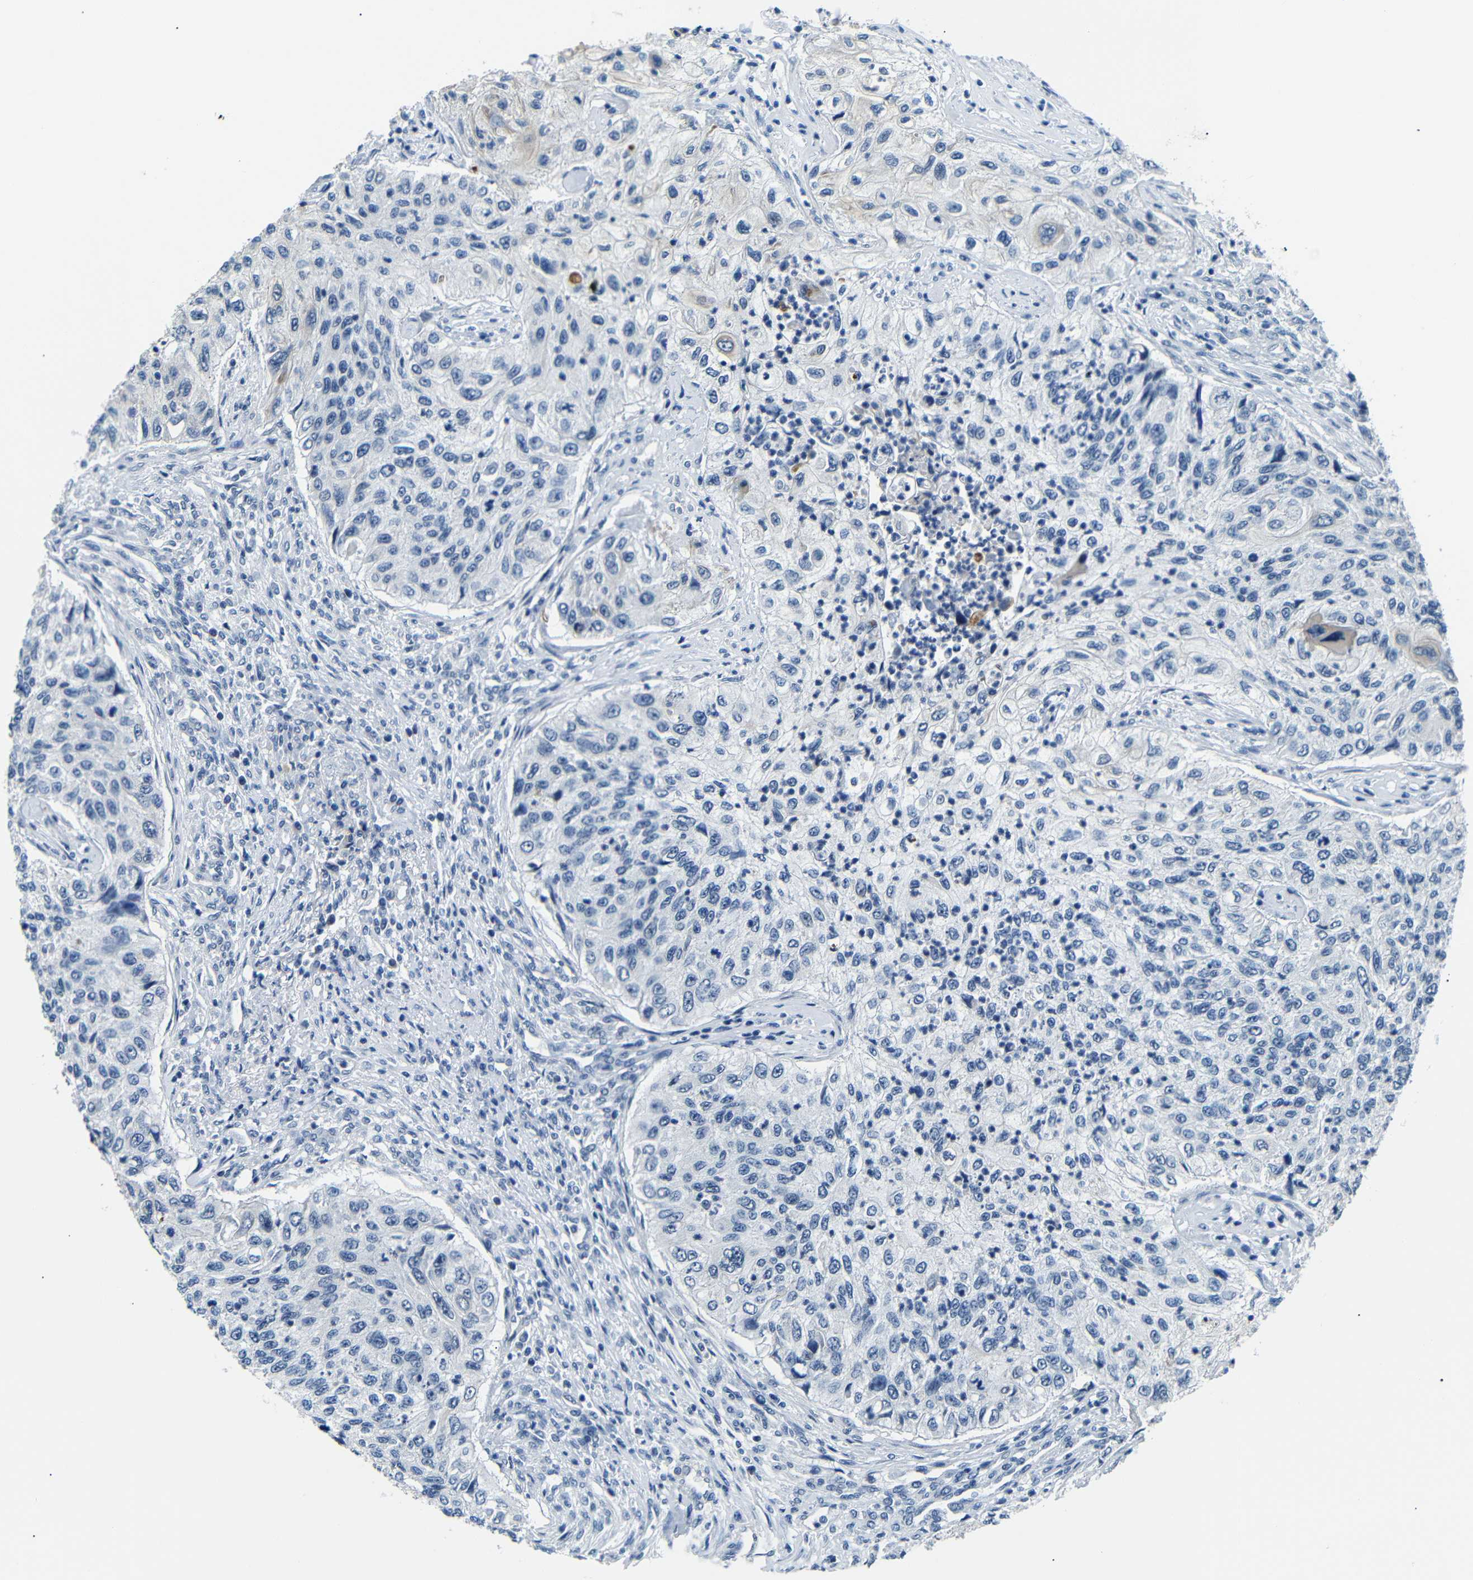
{"staining": {"intensity": "negative", "quantity": "none", "location": "none"}, "tissue": "urothelial cancer", "cell_type": "Tumor cells", "image_type": "cancer", "snomed": [{"axis": "morphology", "description": "Urothelial carcinoma, High grade"}, {"axis": "topography", "description": "Urinary bladder"}], "caption": "Immunohistochemical staining of human urothelial cancer exhibits no significant positivity in tumor cells.", "gene": "TAFA1", "patient": {"sex": "female", "age": 60}}